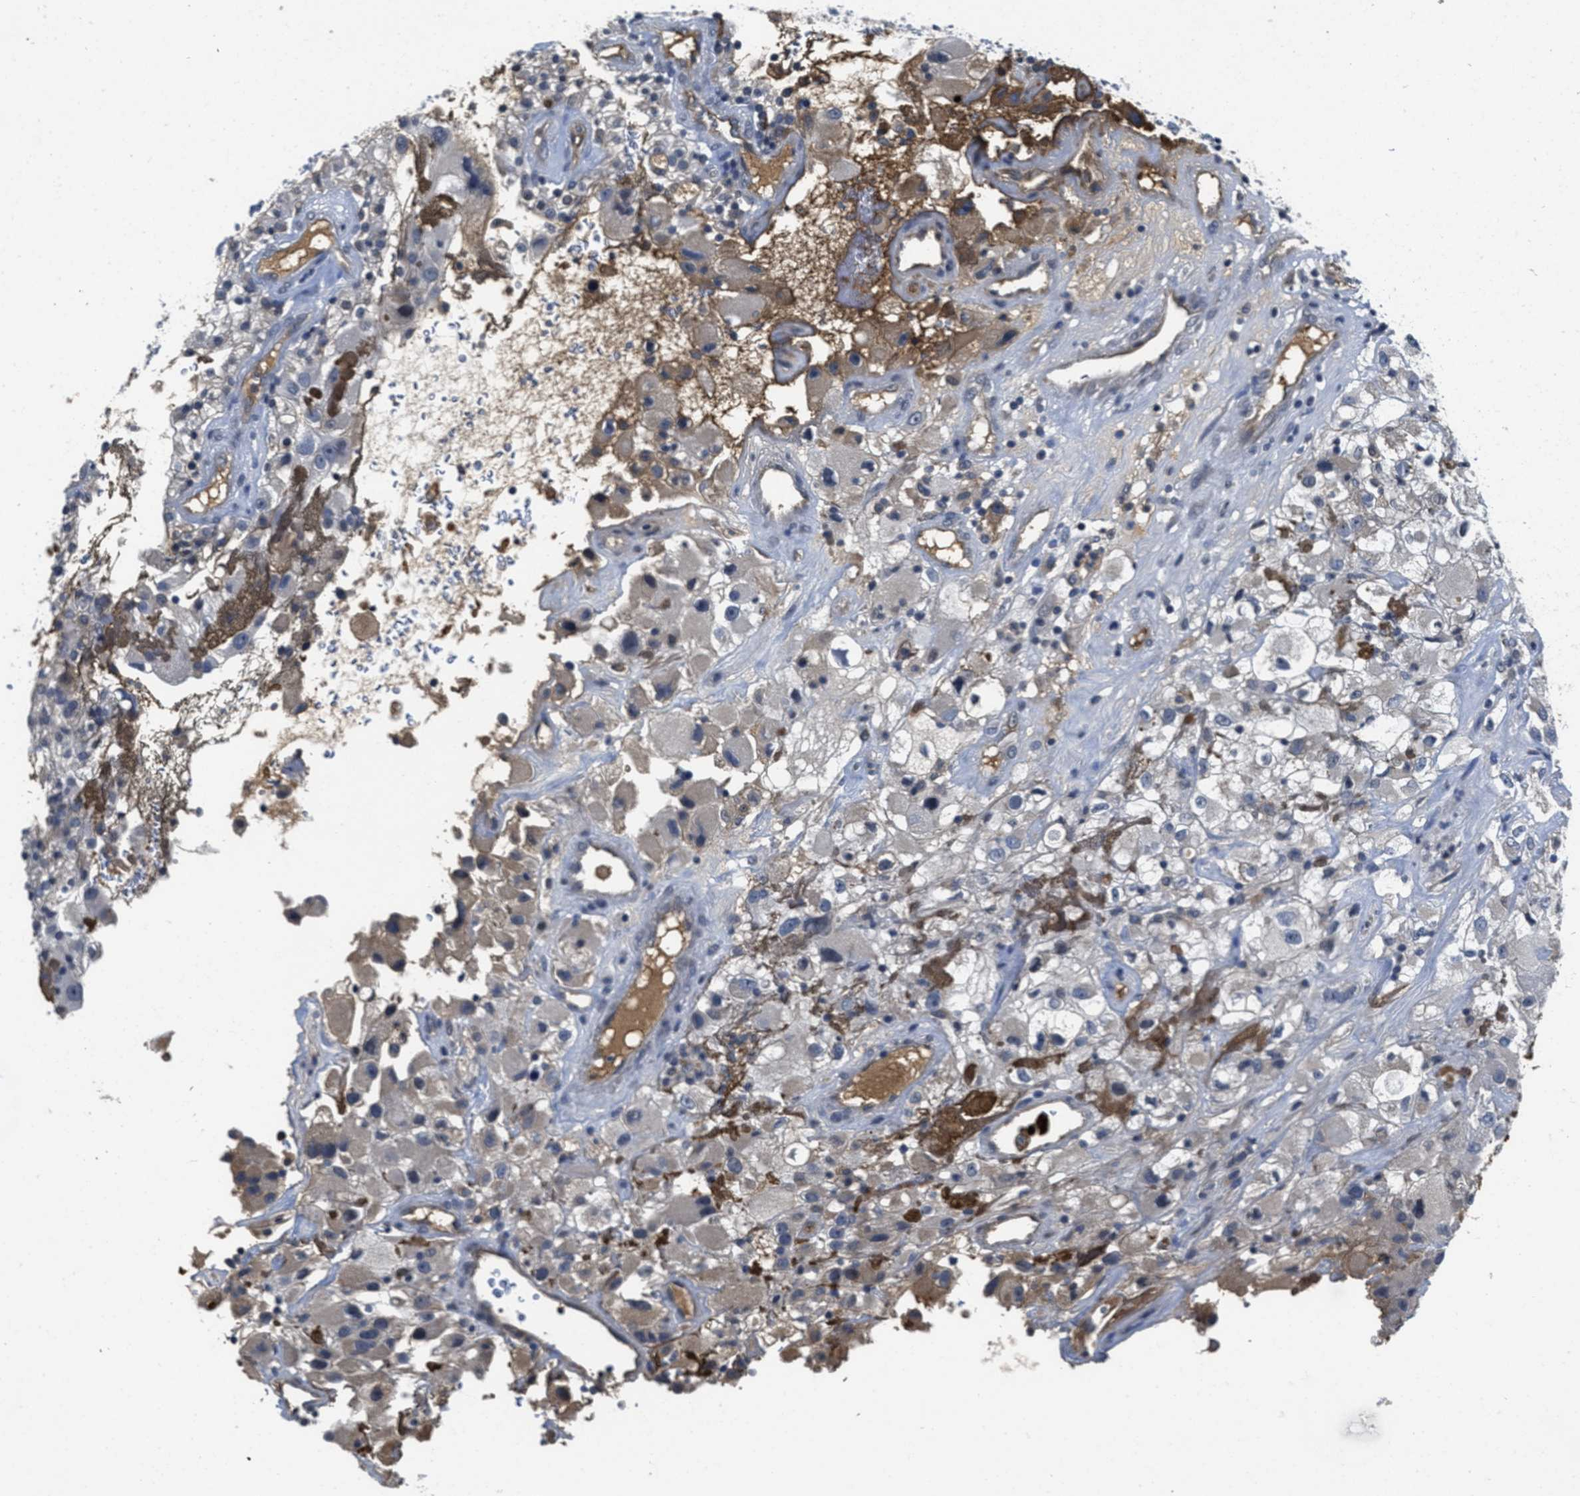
{"staining": {"intensity": "weak", "quantity": "<25%", "location": "cytoplasmic/membranous"}, "tissue": "renal cancer", "cell_type": "Tumor cells", "image_type": "cancer", "snomed": [{"axis": "morphology", "description": "Adenocarcinoma, NOS"}, {"axis": "topography", "description": "Kidney"}], "caption": "Immunohistochemistry of renal cancer shows no staining in tumor cells.", "gene": "ANGPT1", "patient": {"sex": "female", "age": 52}}